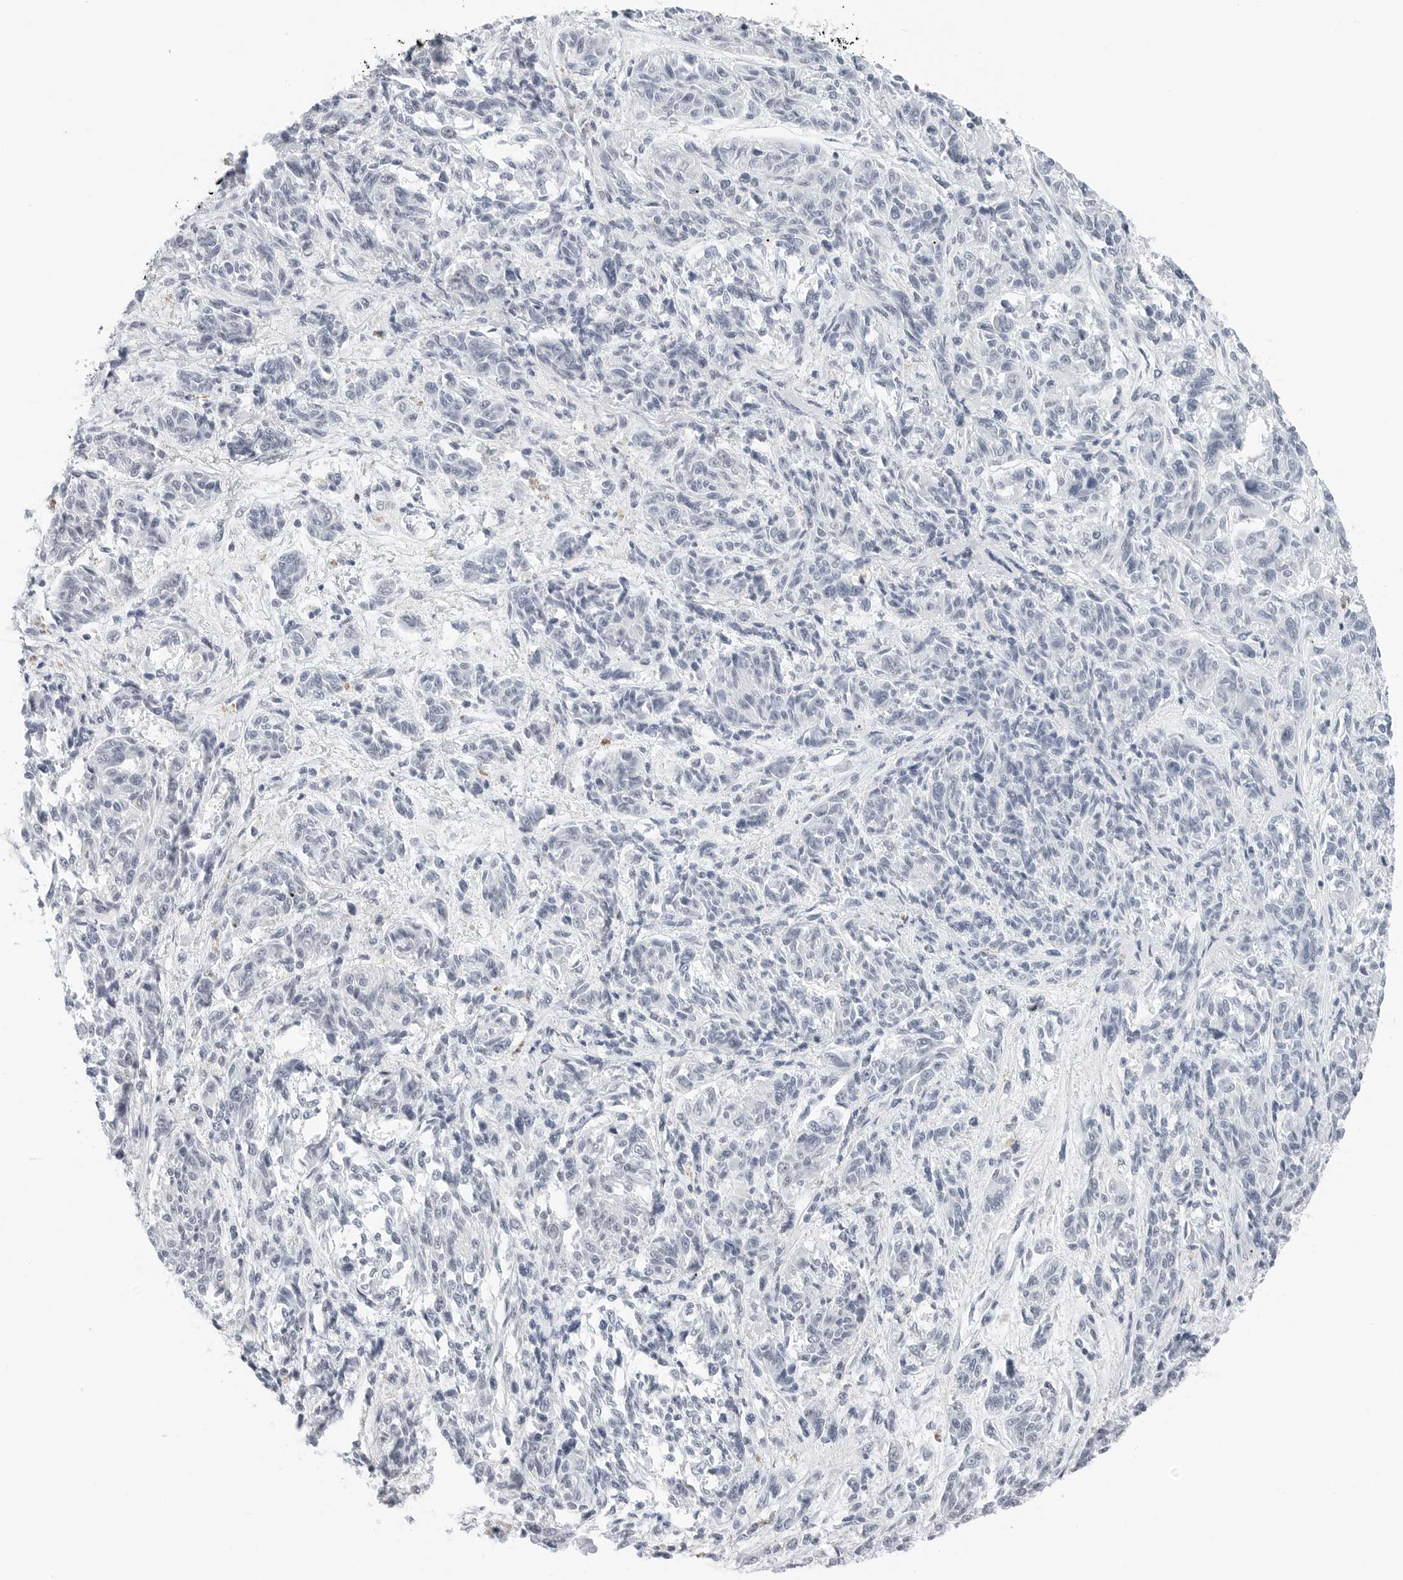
{"staining": {"intensity": "negative", "quantity": "none", "location": "none"}, "tissue": "melanoma", "cell_type": "Tumor cells", "image_type": "cancer", "snomed": [{"axis": "morphology", "description": "Malignant melanoma, NOS"}, {"axis": "topography", "description": "Skin"}], "caption": "Immunohistochemistry (IHC) micrograph of human melanoma stained for a protein (brown), which displays no expression in tumor cells. (DAB (3,3'-diaminobenzidine) immunohistochemistry (IHC), high magnification).", "gene": "NTMT2", "patient": {"sex": "male", "age": 53}}